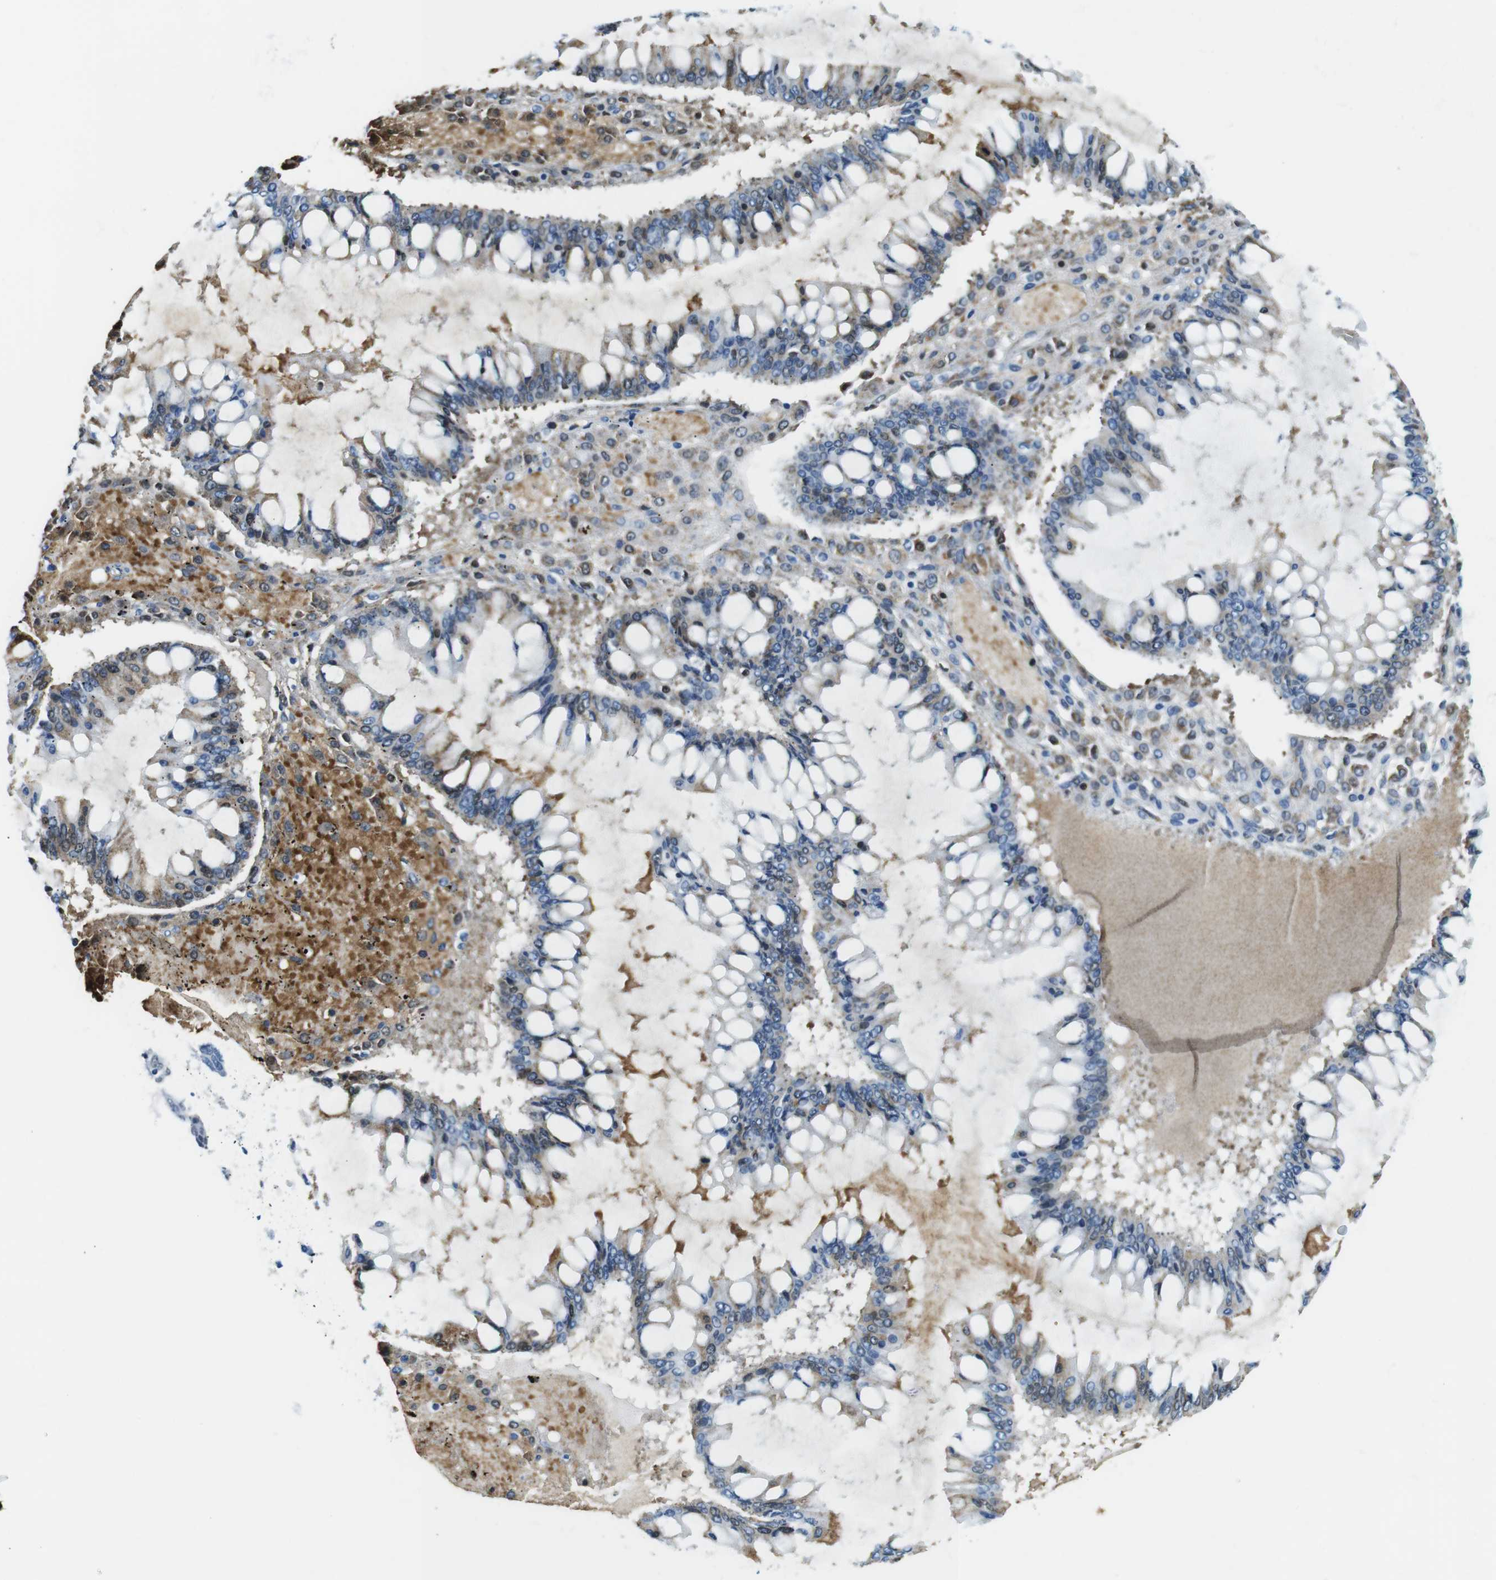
{"staining": {"intensity": "weak", "quantity": "25%-75%", "location": "cytoplasmic/membranous,nuclear"}, "tissue": "ovarian cancer", "cell_type": "Tumor cells", "image_type": "cancer", "snomed": [{"axis": "morphology", "description": "Cystadenocarcinoma, mucinous, NOS"}, {"axis": "topography", "description": "Ovary"}], "caption": "Protein staining of ovarian cancer (mucinous cystadenocarcinoma) tissue reveals weak cytoplasmic/membranous and nuclear positivity in about 25%-75% of tumor cells.", "gene": "TFAP2C", "patient": {"sex": "female", "age": 73}}